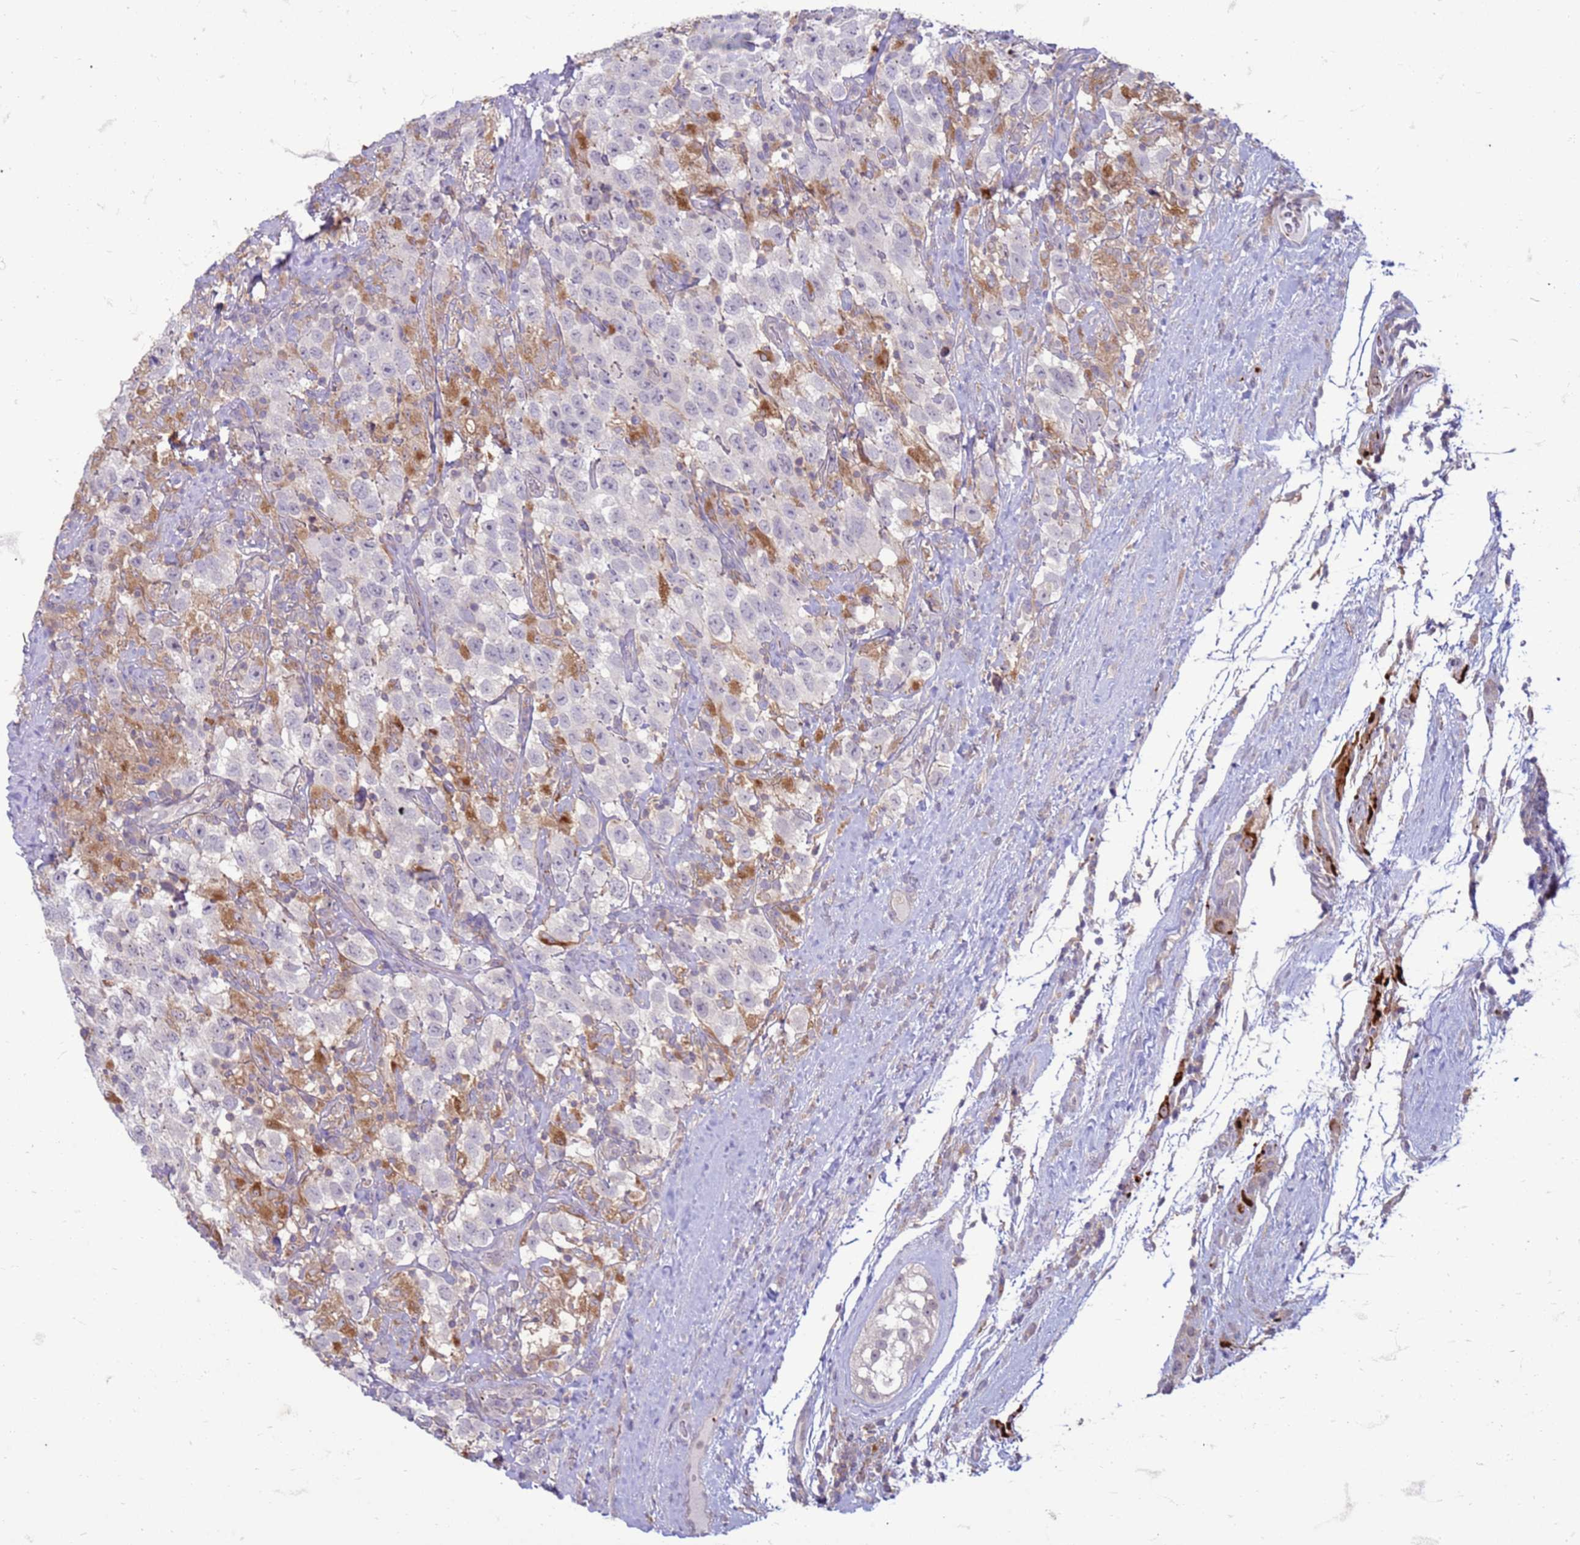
{"staining": {"intensity": "negative", "quantity": "none", "location": "none"}, "tissue": "testis cancer", "cell_type": "Tumor cells", "image_type": "cancer", "snomed": [{"axis": "morphology", "description": "Seminoma, NOS"}, {"axis": "topography", "description": "Testis"}], "caption": "This is an immunohistochemistry photomicrograph of testis cancer (seminoma). There is no expression in tumor cells.", "gene": "SLC15A3", "patient": {"sex": "male", "age": 41}}